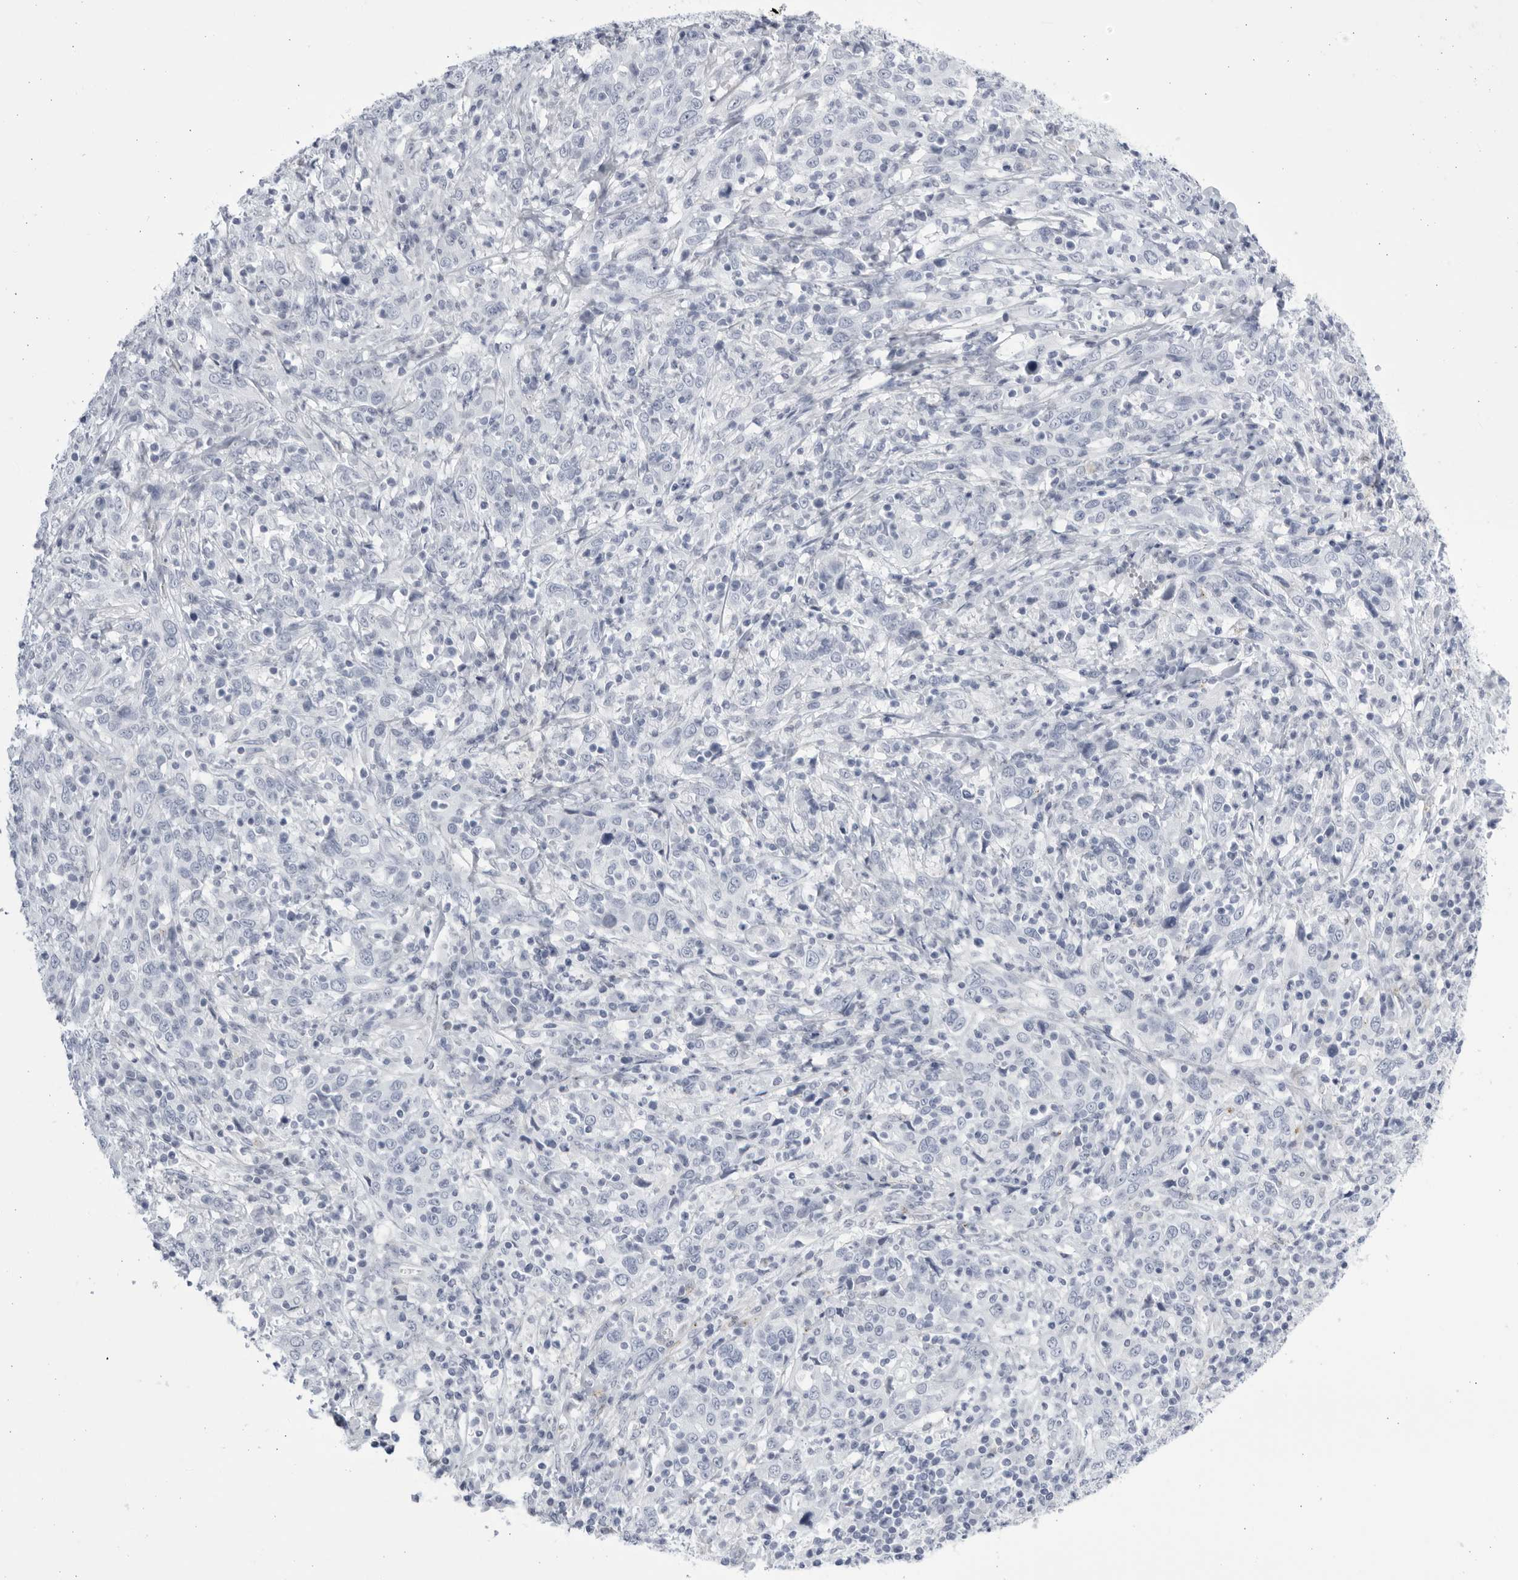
{"staining": {"intensity": "negative", "quantity": "none", "location": "none"}, "tissue": "cervical cancer", "cell_type": "Tumor cells", "image_type": "cancer", "snomed": [{"axis": "morphology", "description": "Squamous cell carcinoma, NOS"}, {"axis": "topography", "description": "Cervix"}], "caption": "Immunohistochemical staining of squamous cell carcinoma (cervical) exhibits no significant staining in tumor cells.", "gene": "CCDC181", "patient": {"sex": "female", "age": 46}}